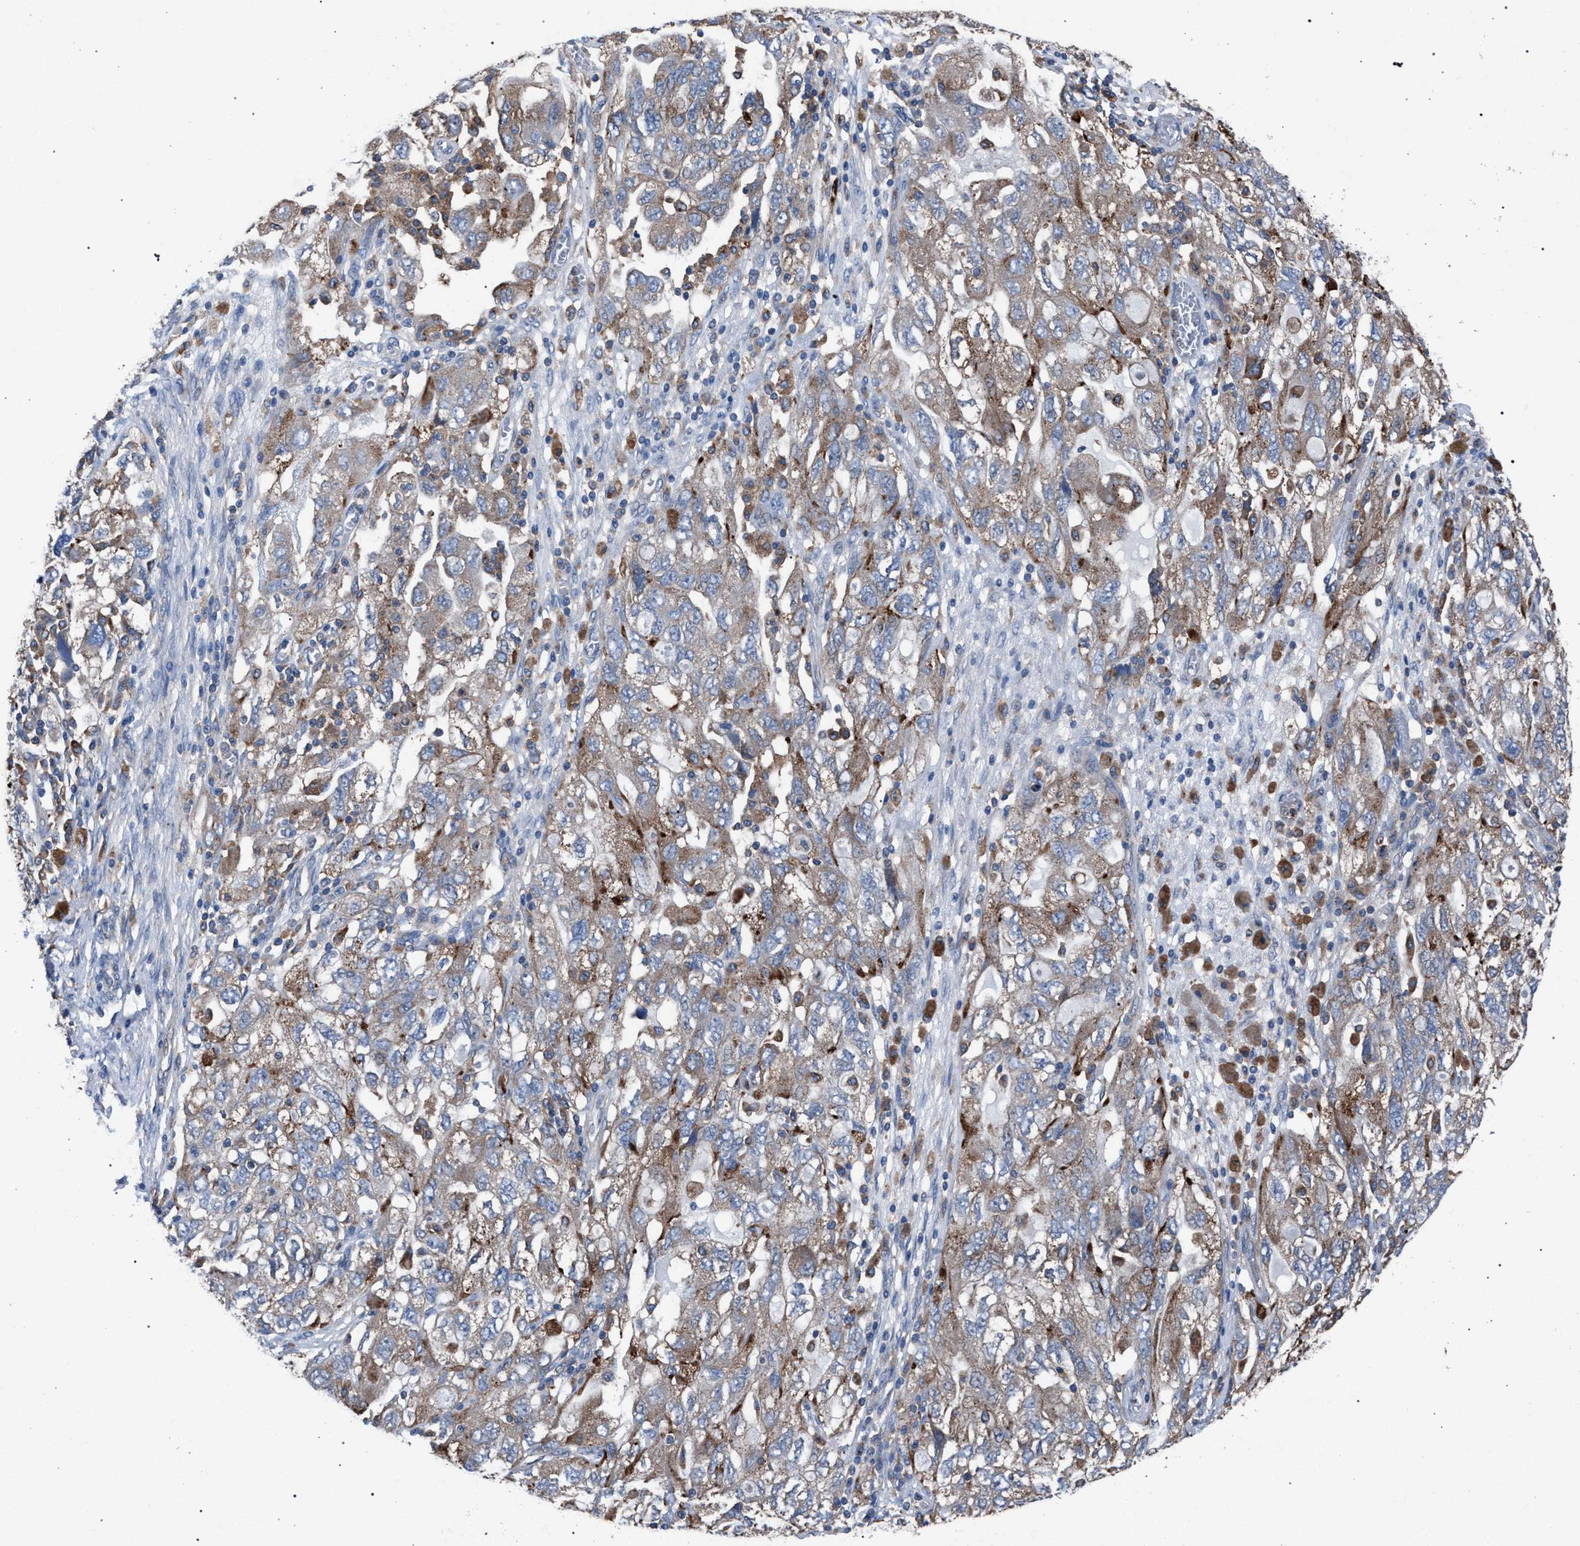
{"staining": {"intensity": "moderate", "quantity": ">75%", "location": "cytoplasmic/membranous"}, "tissue": "ovarian cancer", "cell_type": "Tumor cells", "image_type": "cancer", "snomed": [{"axis": "morphology", "description": "Carcinoma, NOS"}, {"axis": "morphology", "description": "Cystadenocarcinoma, serous, NOS"}, {"axis": "topography", "description": "Ovary"}], "caption": "Serous cystadenocarcinoma (ovarian) tissue reveals moderate cytoplasmic/membranous expression in approximately >75% of tumor cells", "gene": "ATP6V0A1", "patient": {"sex": "female", "age": 69}}